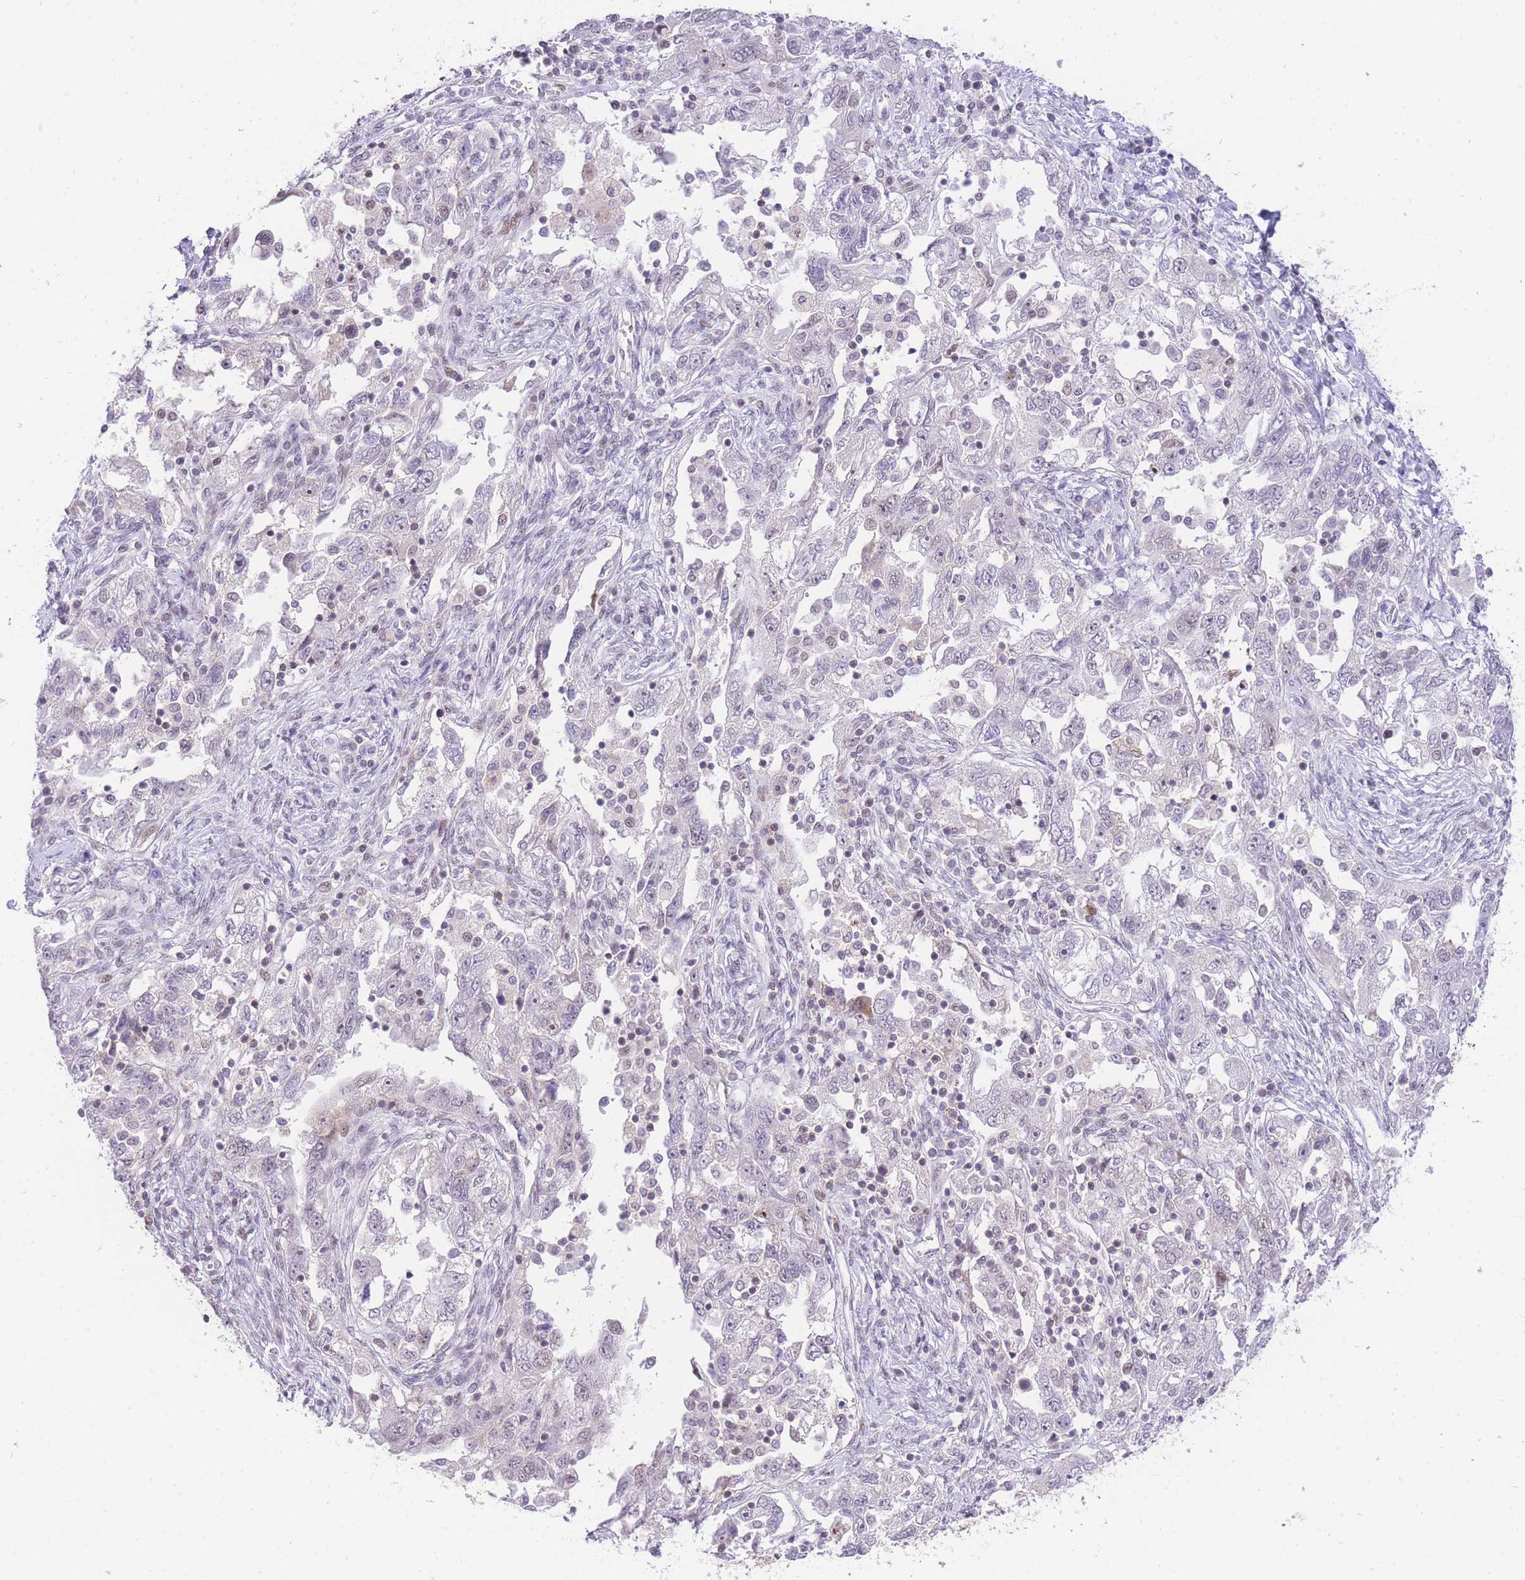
{"staining": {"intensity": "negative", "quantity": "none", "location": "none"}, "tissue": "ovarian cancer", "cell_type": "Tumor cells", "image_type": "cancer", "snomed": [{"axis": "morphology", "description": "Carcinoma, NOS"}, {"axis": "morphology", "description": "Cystadenocarcinoma, serous, NOS"}, {"axis": "topography", "description": "Ovary"}], "caption": "Ovarian cancer was stained to show a protein in brown. There is no significant positivity in tumor cells.", "gene": "STK39", "patient": {"sex": "female", "age": 69}}